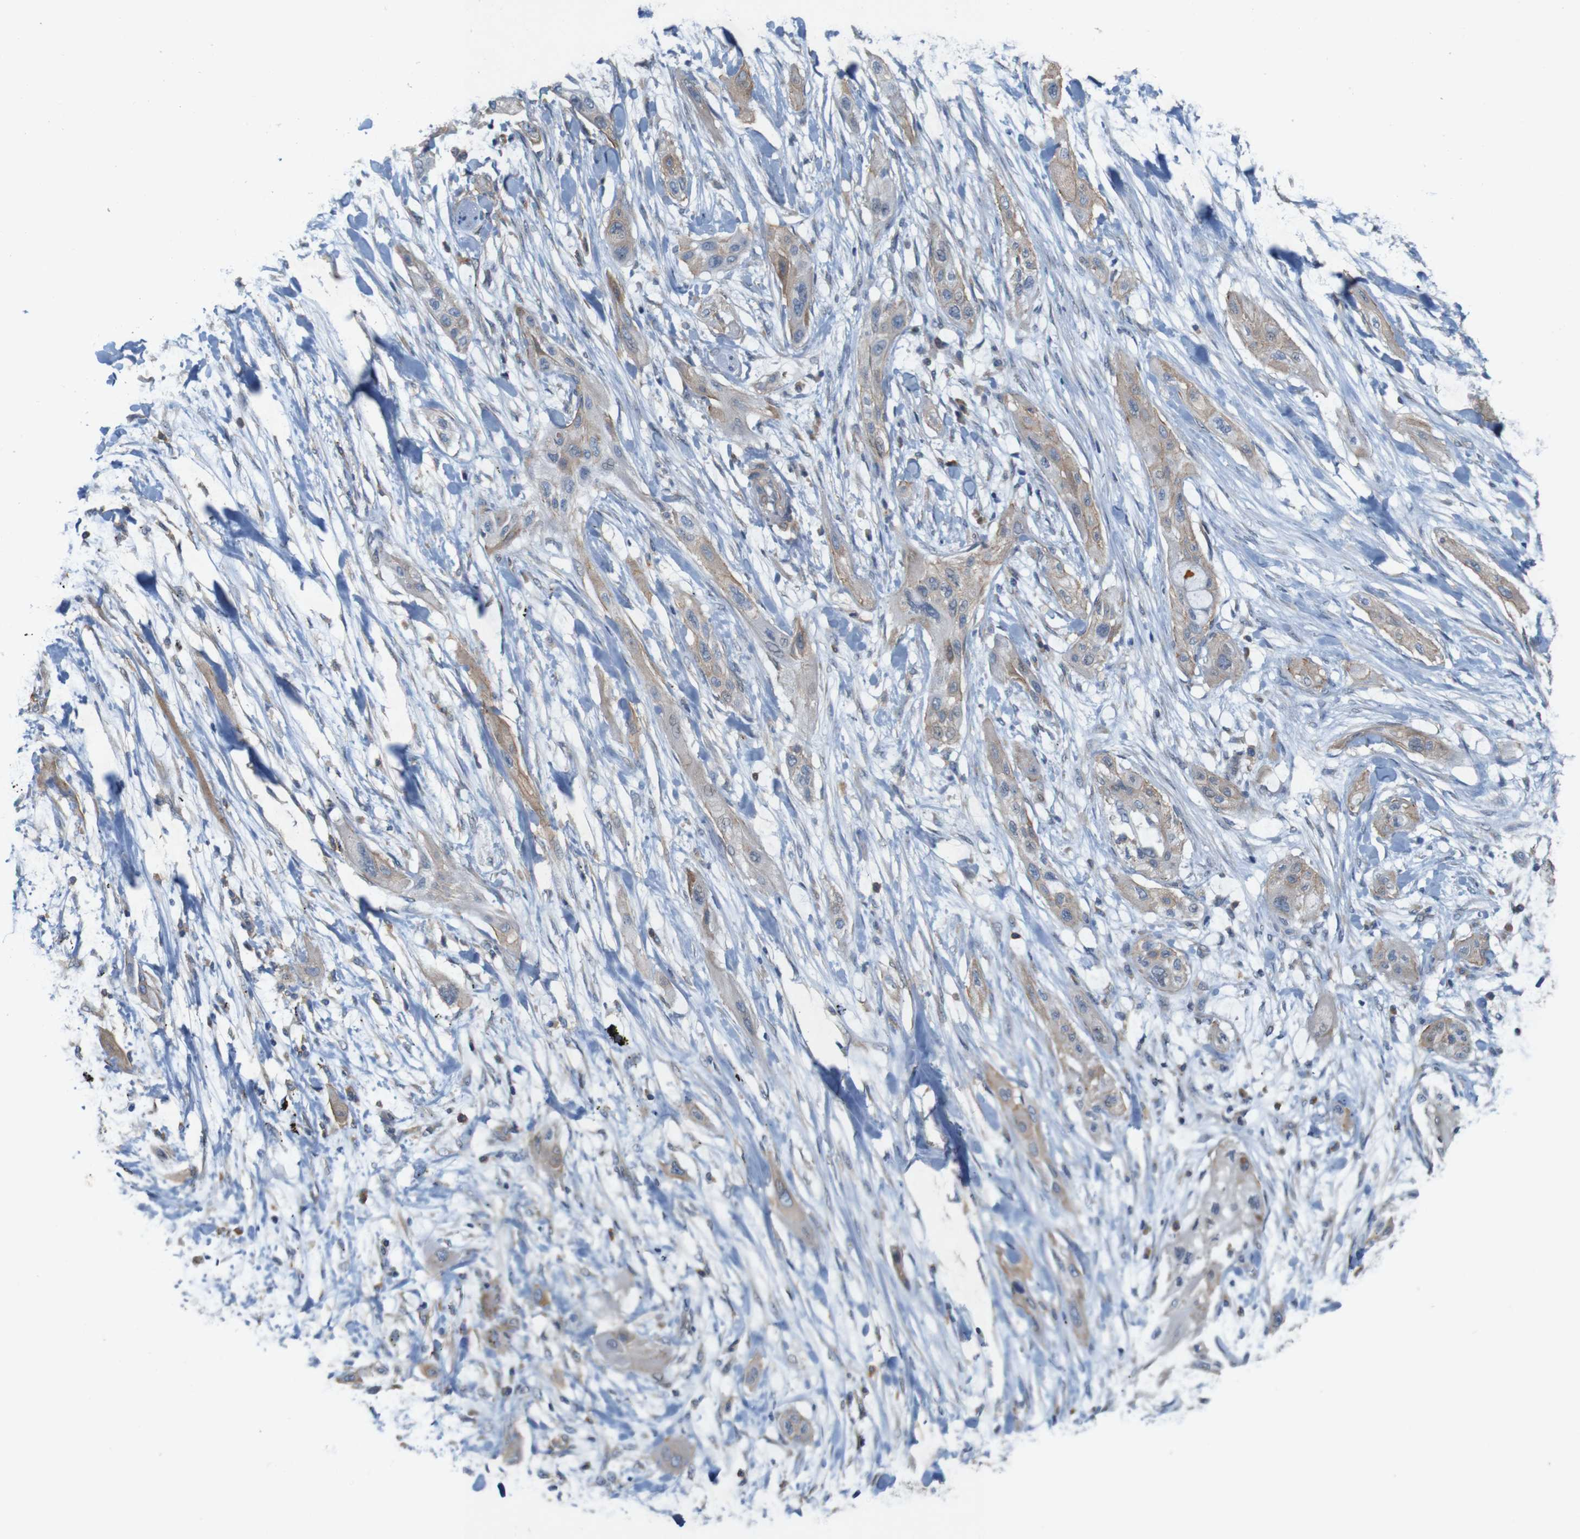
{"staining": {"intensity": "weak", "quantity": ">75%", "location": "cytoplasmic/membranous"}, "tissue": "lung cancer", "cell_type": "Tumor cells", "image_type": "cancer", "snomed": [{"axis": "morphology", "description": "Squamous cell carcinoma, NOS"}, {"axis": "topography", "description": "Lung"}], "caption": "DAB immunohistochemical staining of human lung cancer (squamous cell carcinoma) exhibits weak cytoplasmic/membranous protein positivity in about >75% of tumor cells.", "gene": "SIGLEC8", "patient": {"sex": "female", "age": 47}}